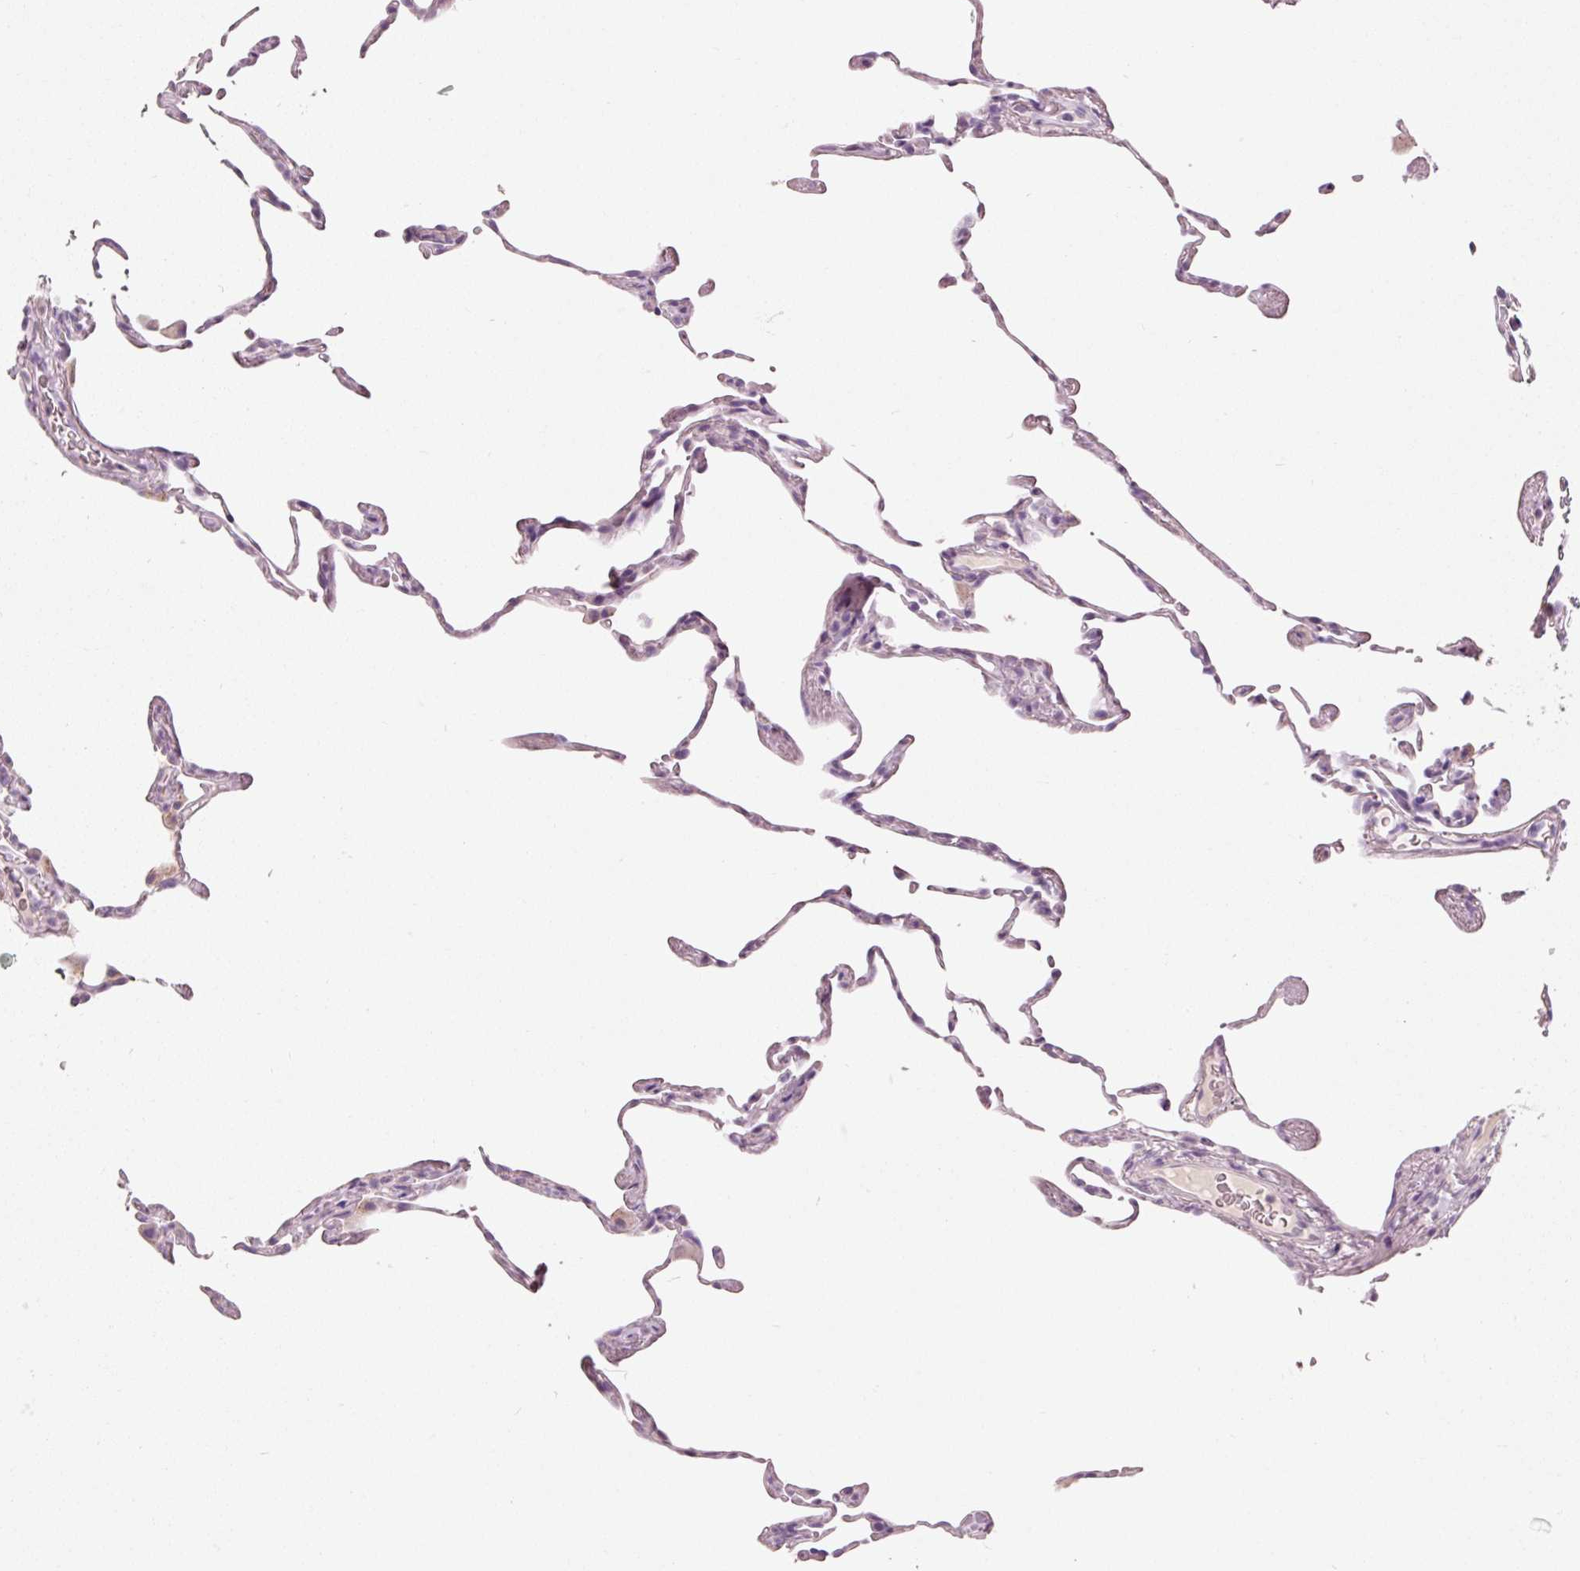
{"staining": {"intensity": "weak", "quantity": "25%-75%", "location": "cytoplasmic/membranous"}, "tissue": "lung", "cell_type": "Alveolar cells", "image_type": "normal", "snomed": [{"axis": "morphology", "description": "Normal tissue, NOS"}, {"axis": "topography", "description": "Lung"}], "caption": "Protein expression analysis of unremarkable human lung reveals weak cytoplasmic/membranous staining in approximately 25%-75% of alveolar cells.", "gene": "MUC5AC", "patient": {"sex": "female", "age": 57}}